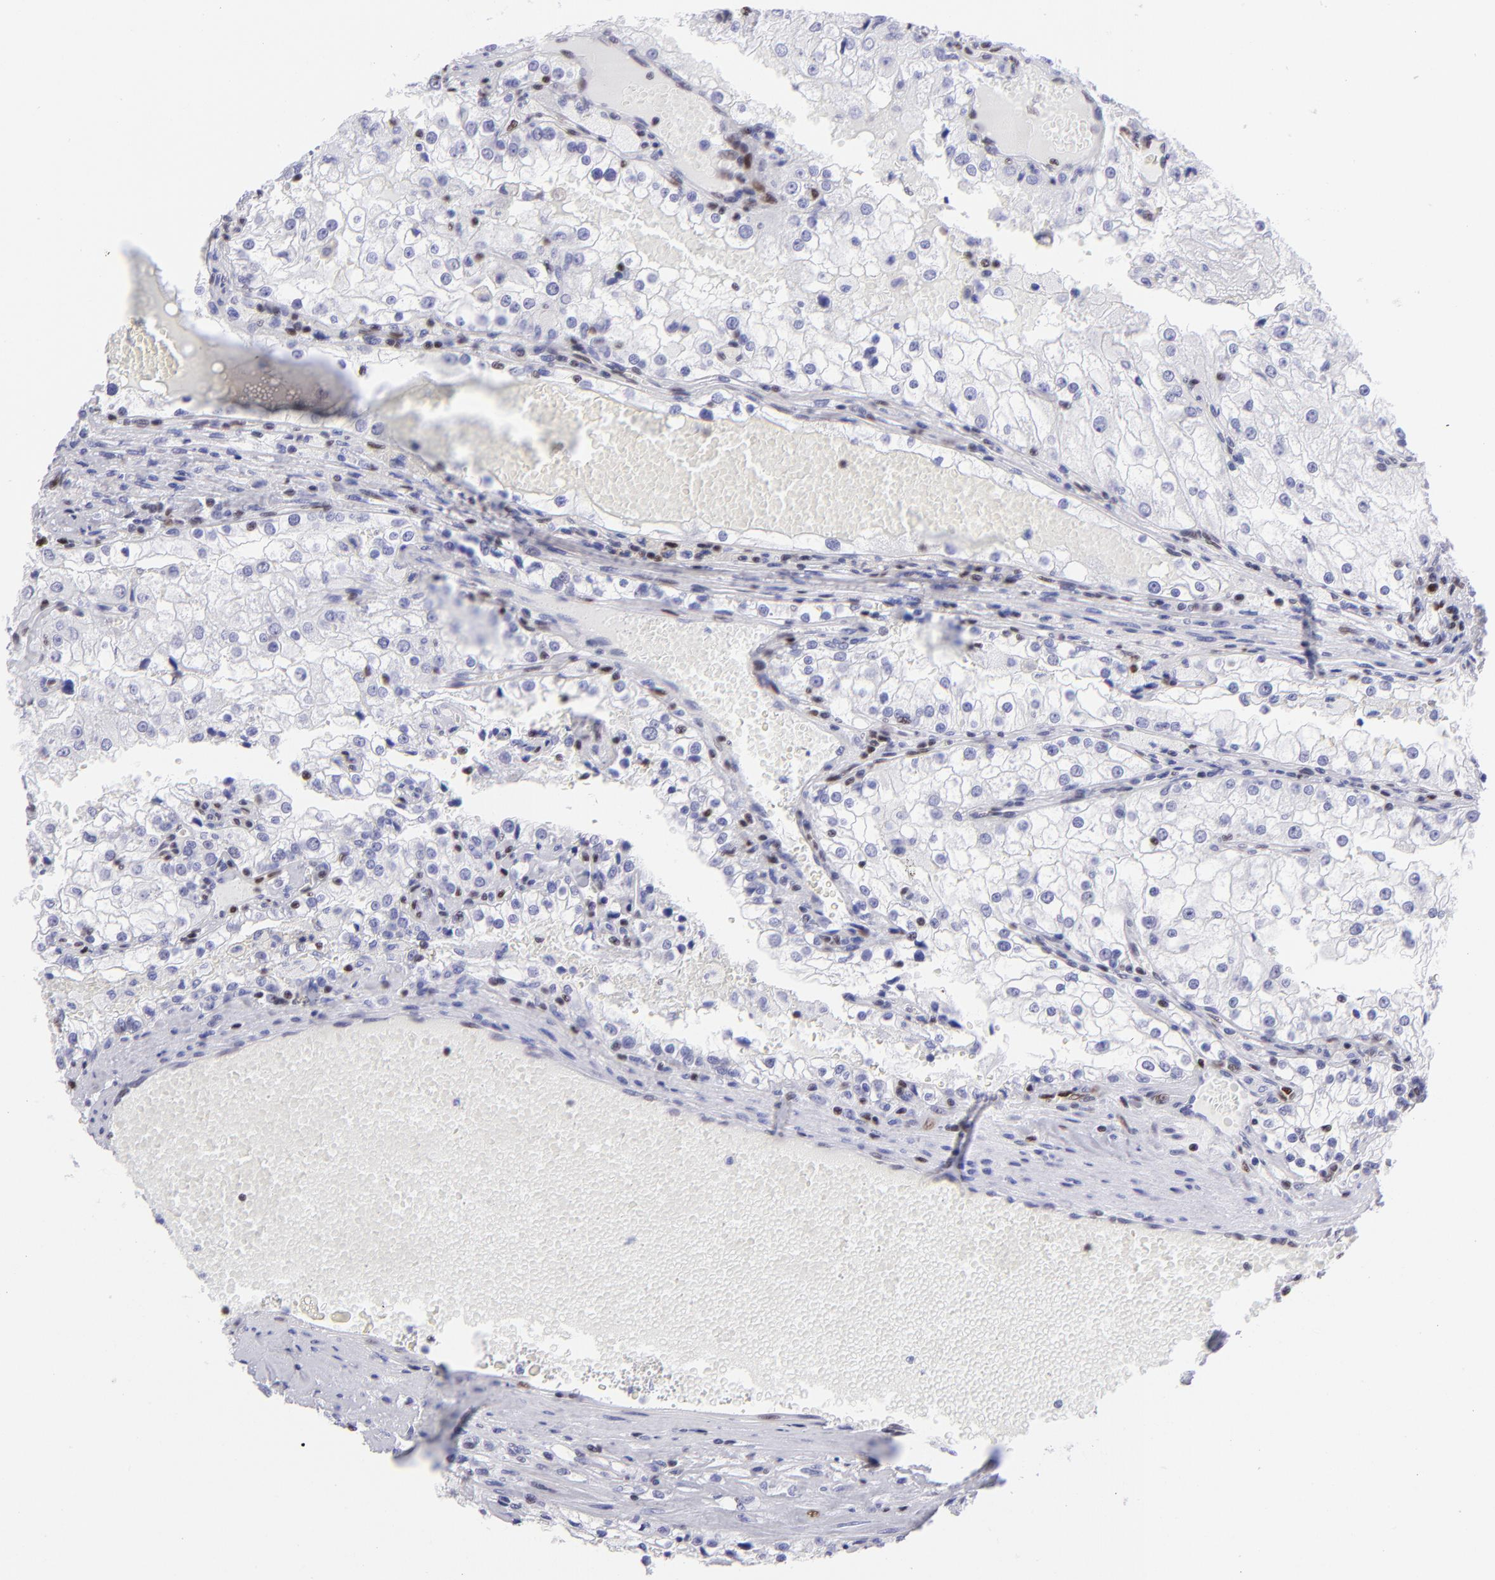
{"staining": {"intensity": "negative", "quantity": "none", "location": "none"}, "tissue": "renal cancer", "cell_type": "Tumor cells", "image_type": "cancer", "snomed": [{"axis": "morphology", "description": "Adenocarcinoma, NOS"}, {"axis": "topography", "description": "Kidney"}], "caption": "Immunohistochemistry micrograph of neoplastic tissue: human adenocarcinoma (renal) stained with DAB exhibits no significant protein positivity in tumor cells.", "gene": "ETS1", "patient": {"sex": "female", "age": 74}}